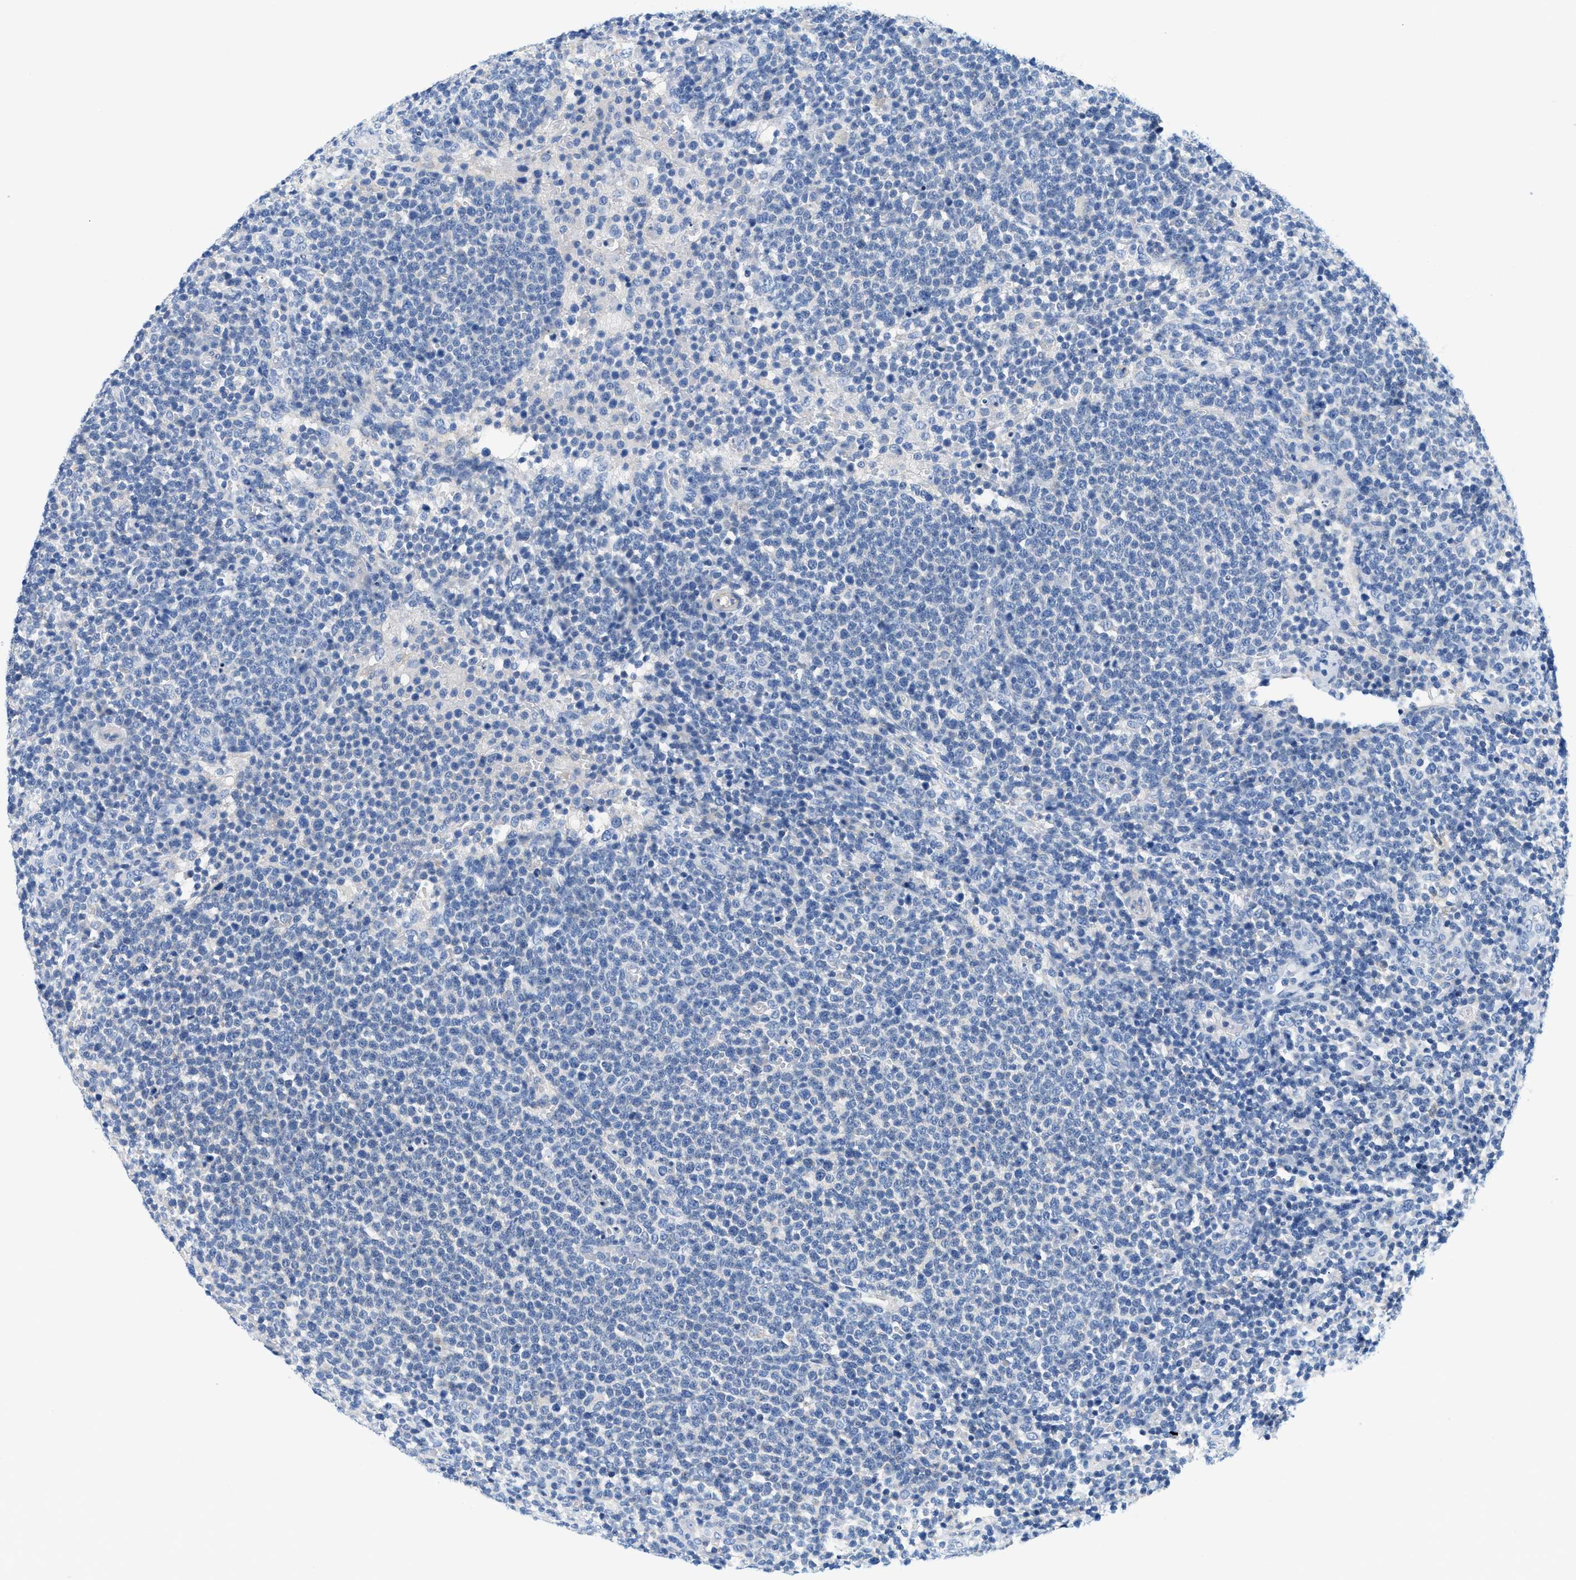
{"staining": {"intensity": "negative", "quantity": "none", "location": "none"}, "tissue": "lymphoma", "cell_type": "Tumor cells", "image_type": "cancer", "snomed": [{"axis": "morphology", "description": "Malignant lymphoma, non-Hodgkin's type, High grade"}, {"axis": "topography", "description": "Lymph node"}], "caption": "Histopathology image shows no significant protein positivity in tumor cells of malignant lymphoma, non-Hodgkin's type (high-grade).", "gene": "BPGM", "patient": {"sex": "male", "age": 61}}